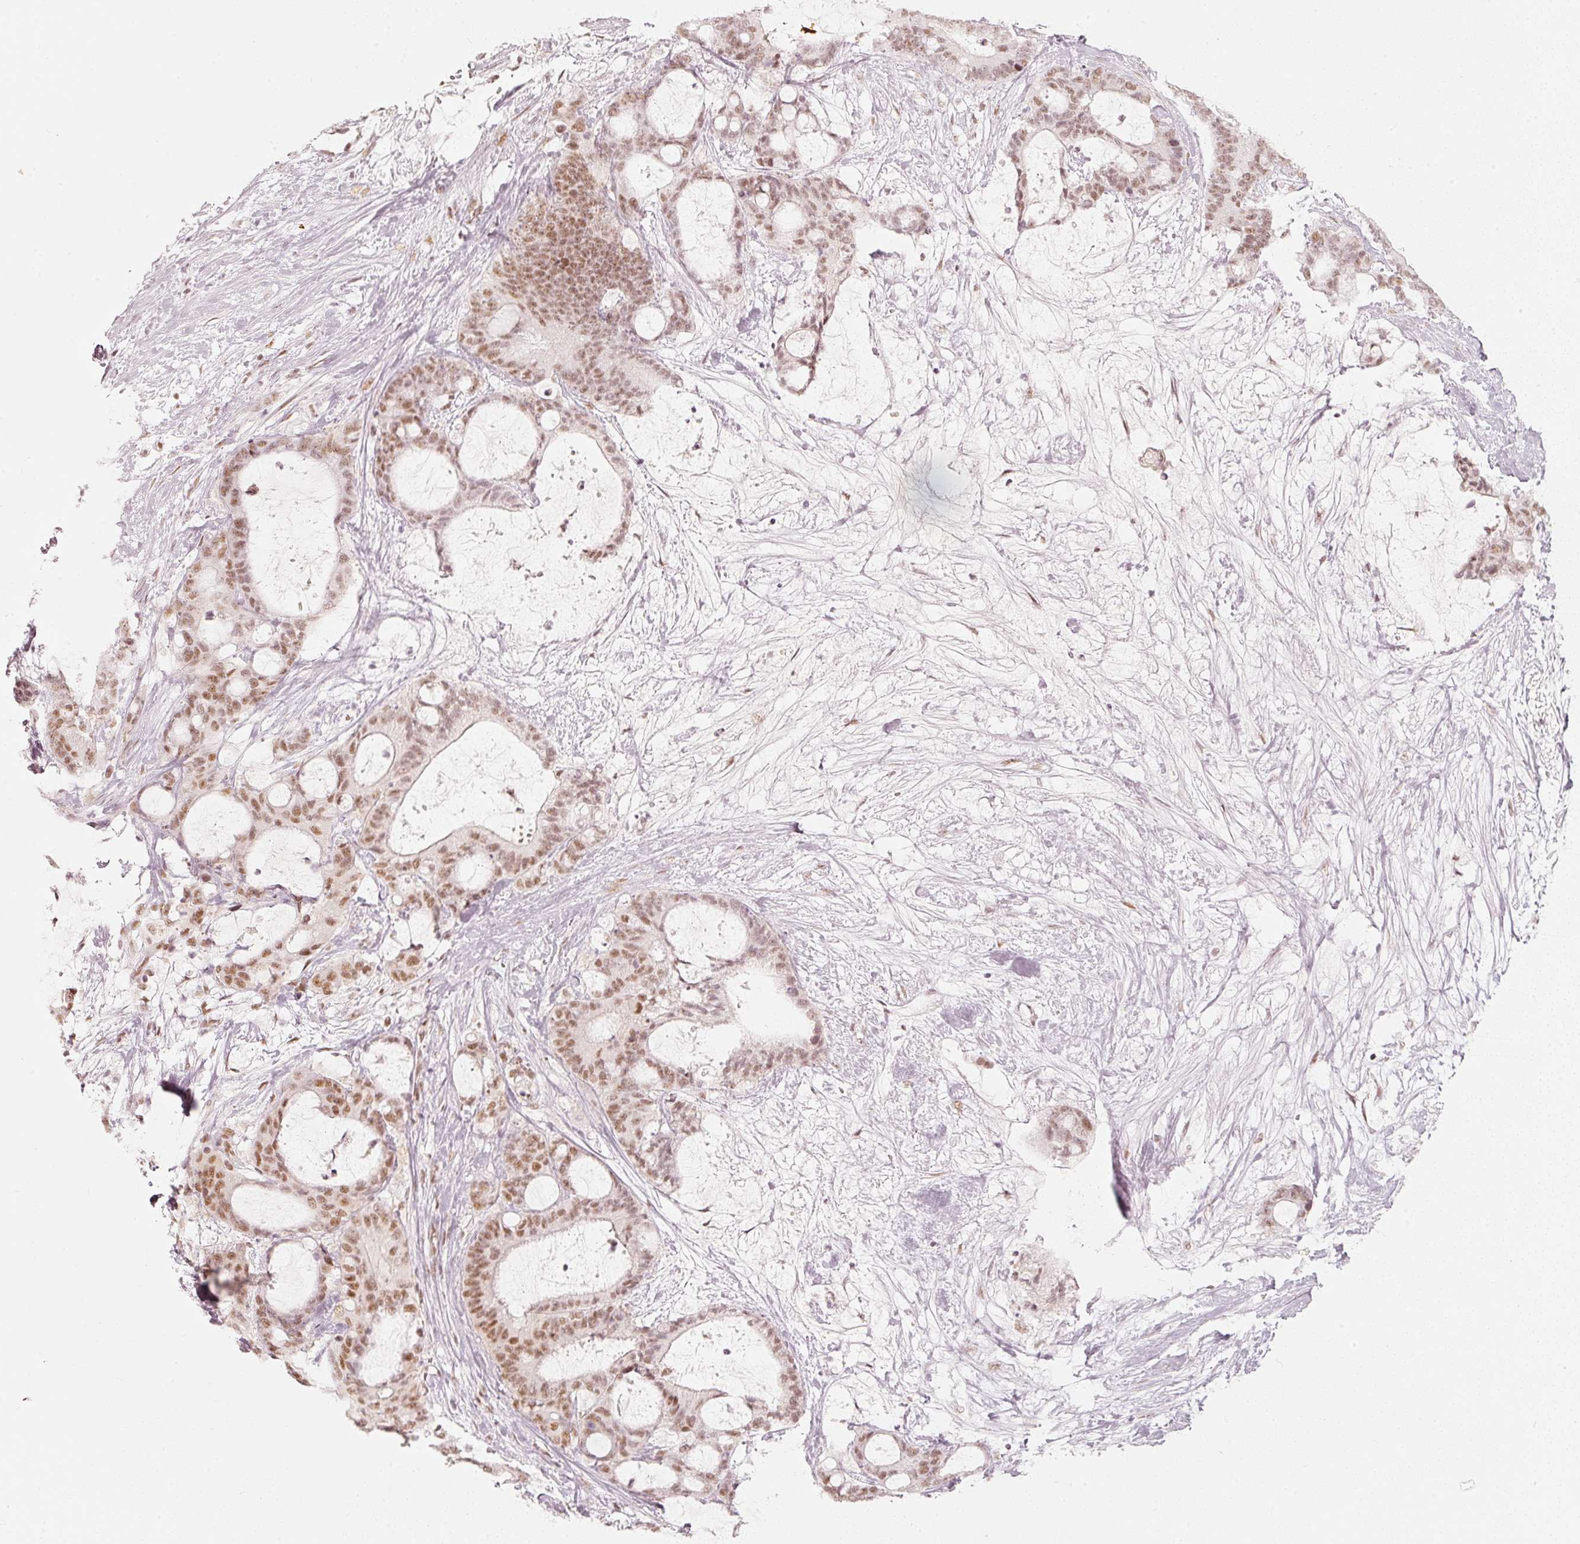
{"staining": {"intensity": "moderate", "quantity": ">75%", "location": "nuclear"}, "tissue": "liver cancer", "cell_type": "Tumor cells", "image_type": "cancer", "snomed": [{"axis": "morphology", "description": "Normal tissue, NOS"}, {"axis": "morphology", "description": "Cholangiocarcinoma"}, {"axis": "topography", "description": "Liver"}, {"axis": "topography", "description": "Peripheral nerve tissue"}], "caption": "This micrograph demonstrates liver cholangiocarcinoma stained with immunohistochemistry (IHC) to label a protein in brown. The nuclear of tumor cells show moderate positivity for the protein. Nuclei are counter-stained blue.", "gene": "PPP1R10", "patient": {"sex": "female", "age": 73}}